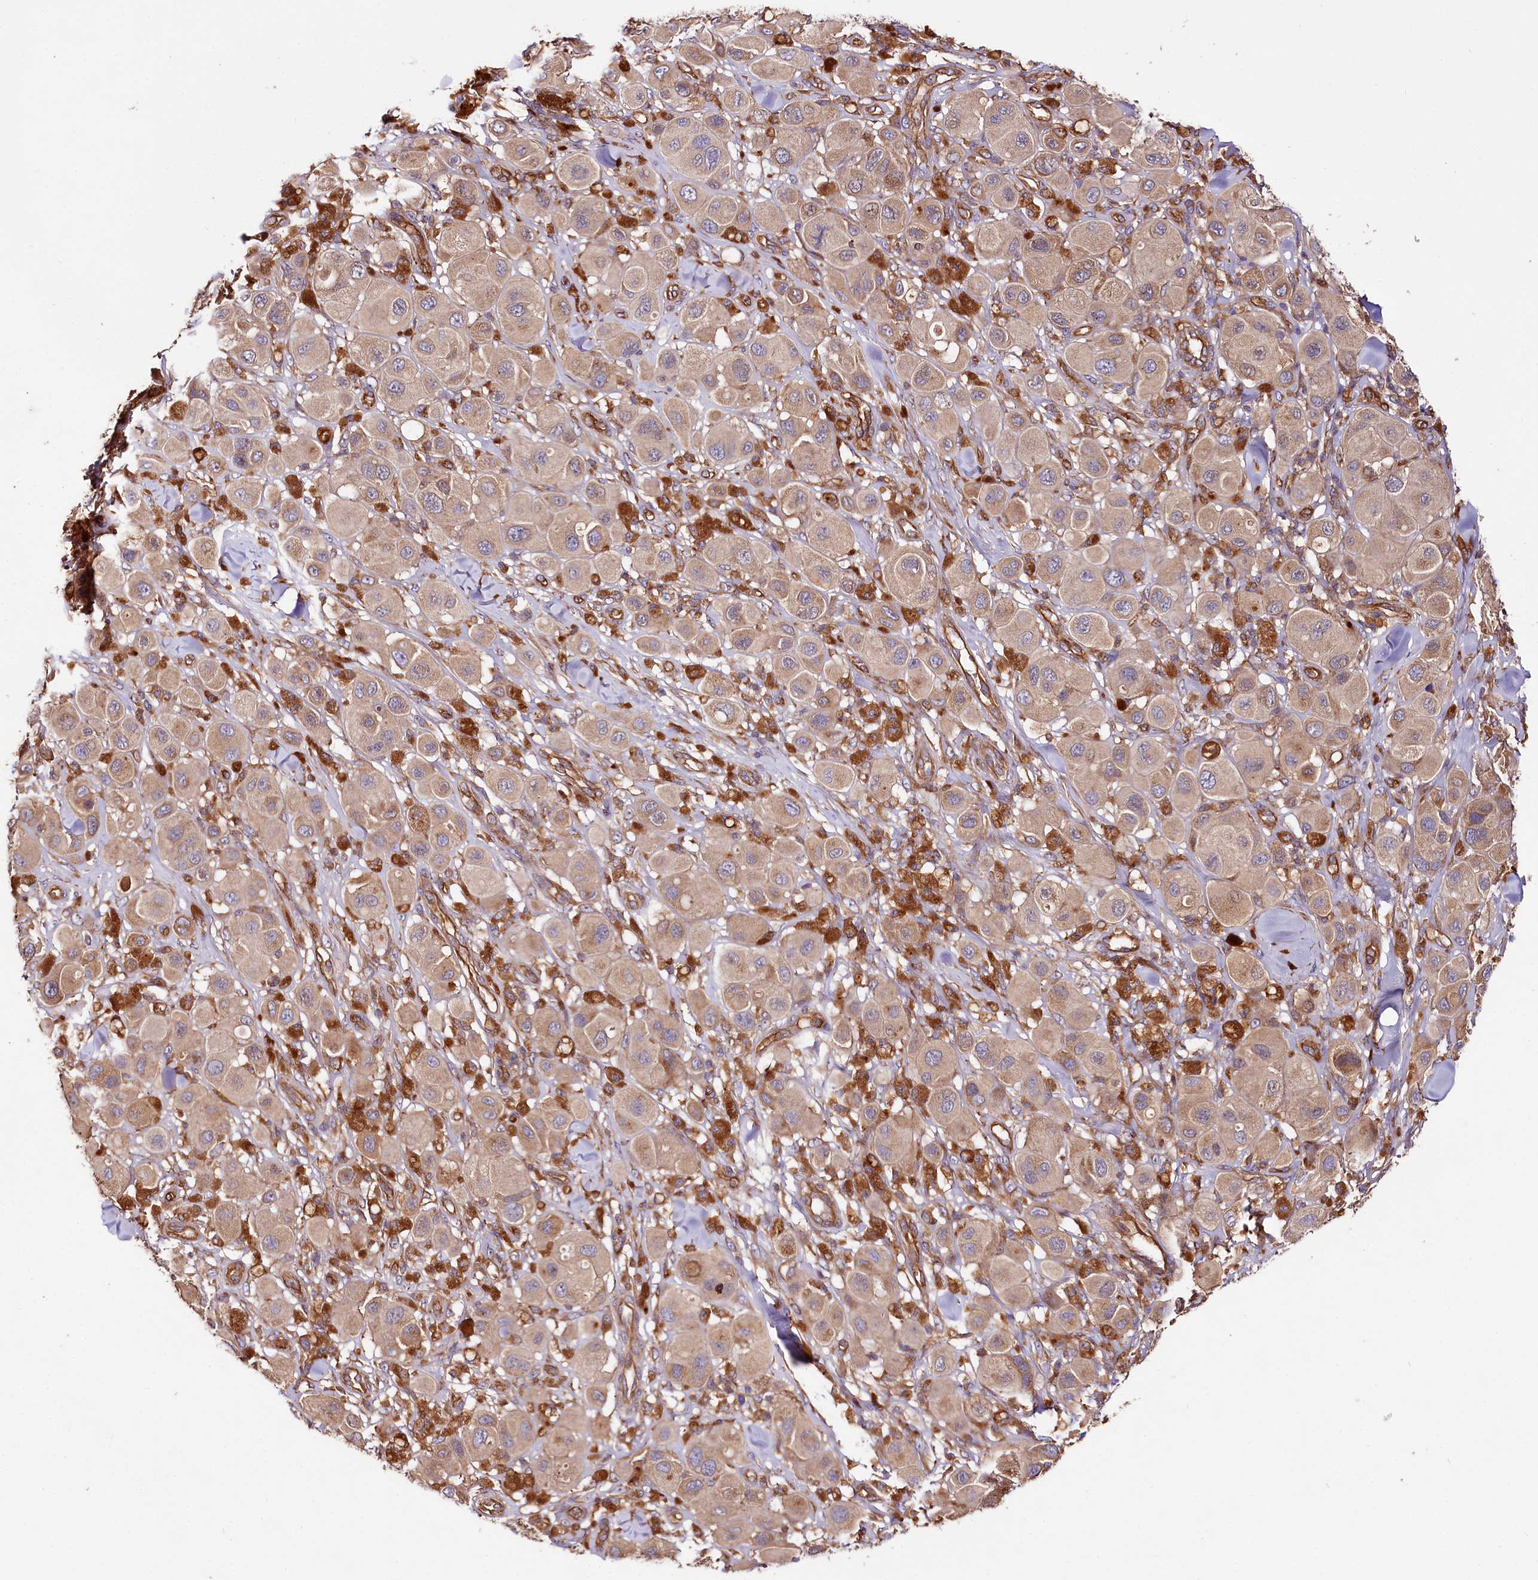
{"staining": {"intensity": "weak", "quantity": ">75%", "location": "cytoplasmic/membranous"}, "tissue": "melanoma", "cell_type": "Tumor cells", "image_type": "cancer", "snomed": [{"axis": "morphology", "description": "Malignant melanoma, Metastatic site"}, {"axis": "topography", "description": "Skin"}], "caption": "The photomicrograph exhibits staining of melanoma, revealing weak cytoplasmic/membranous protein expression (brown color) within tumor cells.", "gene": "CEP295", "patient": {"sex": "male", "age": 41}}